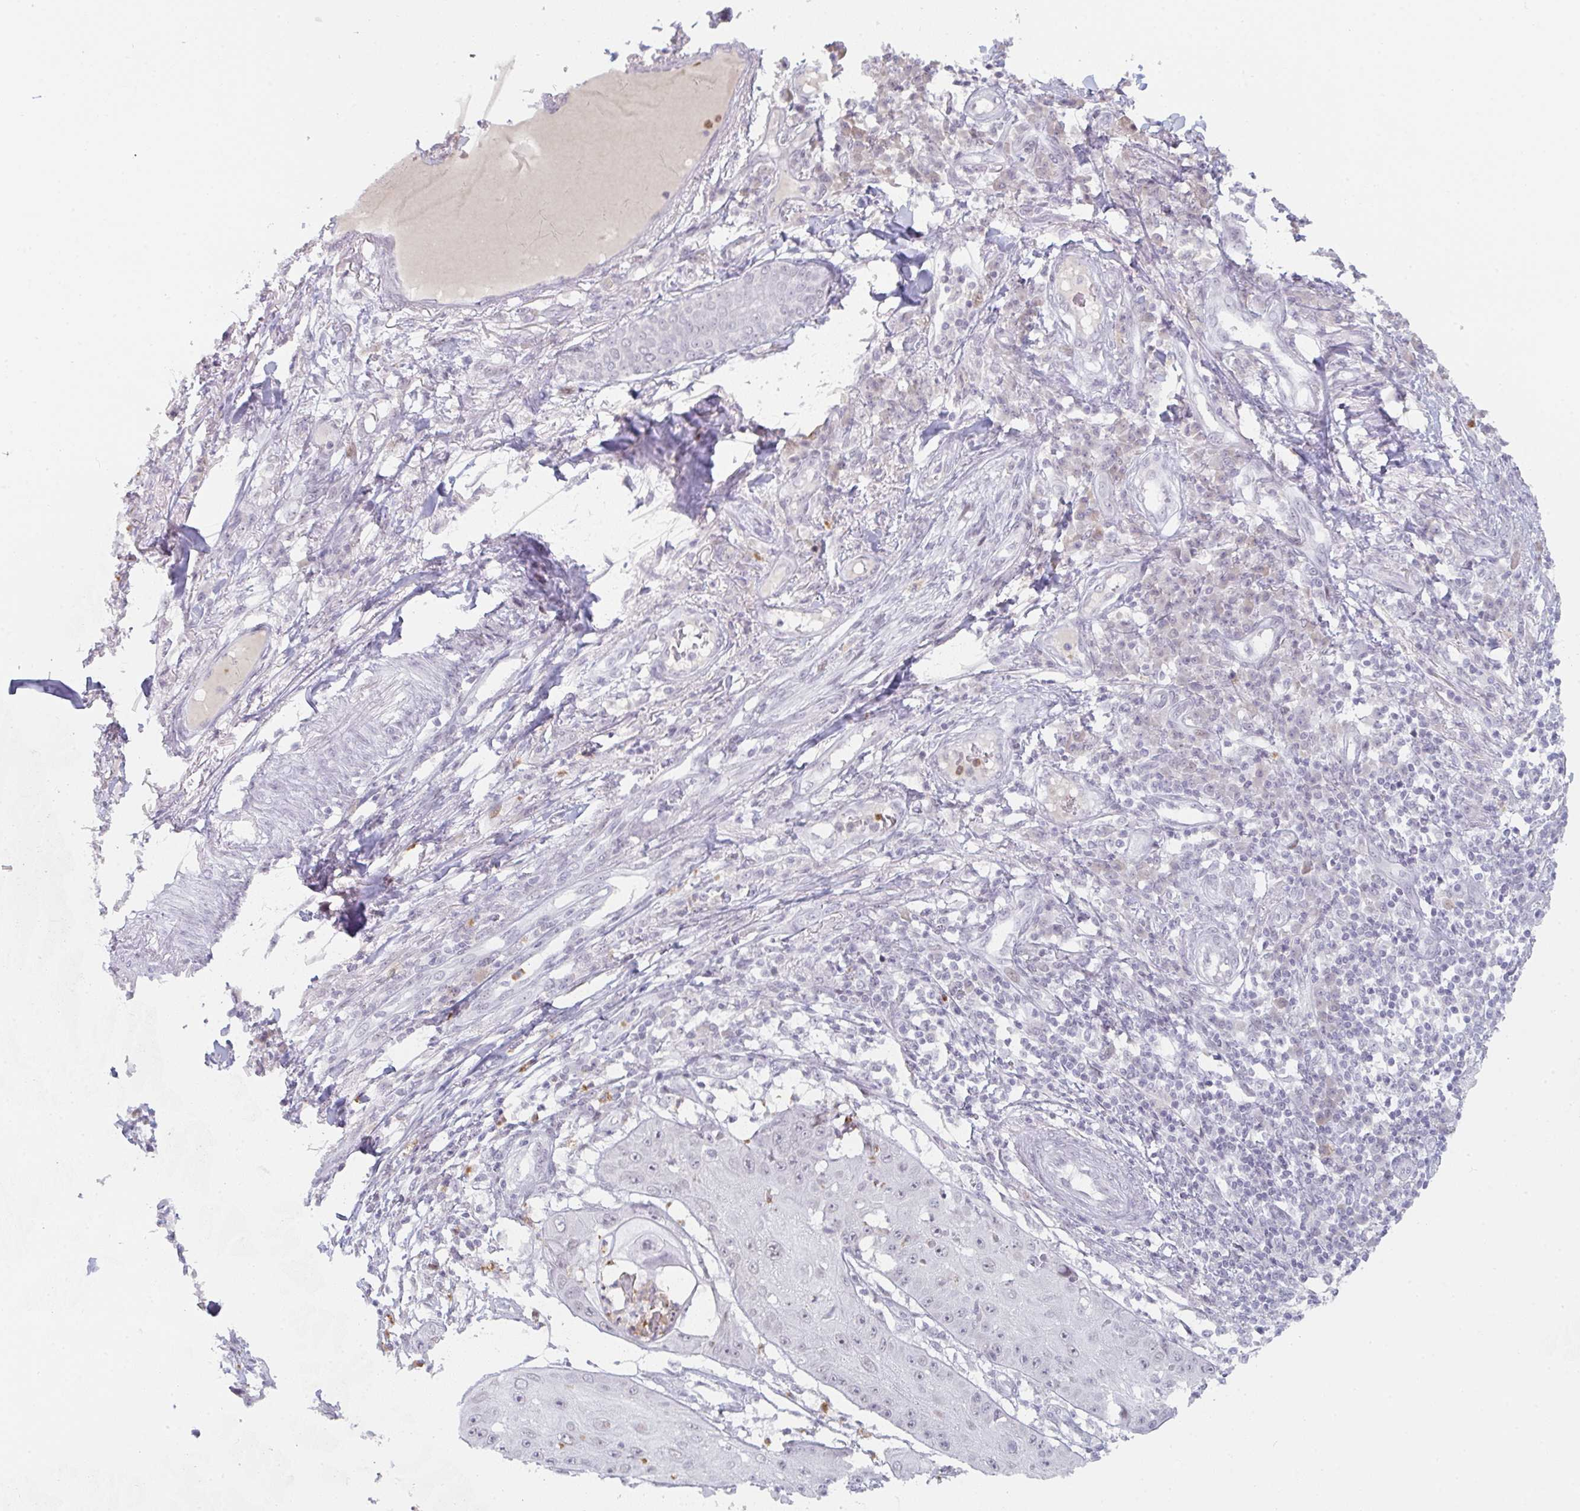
{"staining": {"intensity": "negative", "quantity": "none", "location": "none"}, "tissue": "skin cancer", "cell_type": "Tumor cells", "image_type": "cancer", "snomed": [{"axis": "morphology", "description": "Squamous cell carcinoma, NOS"}, {"axis": "topography", "description": "Skin"}], "caption": "Tumor cells show no significant staining in skin squamous cell carcinoma.", "gene": "LIN54", "patient": {"sex": "male", "age": 70}}